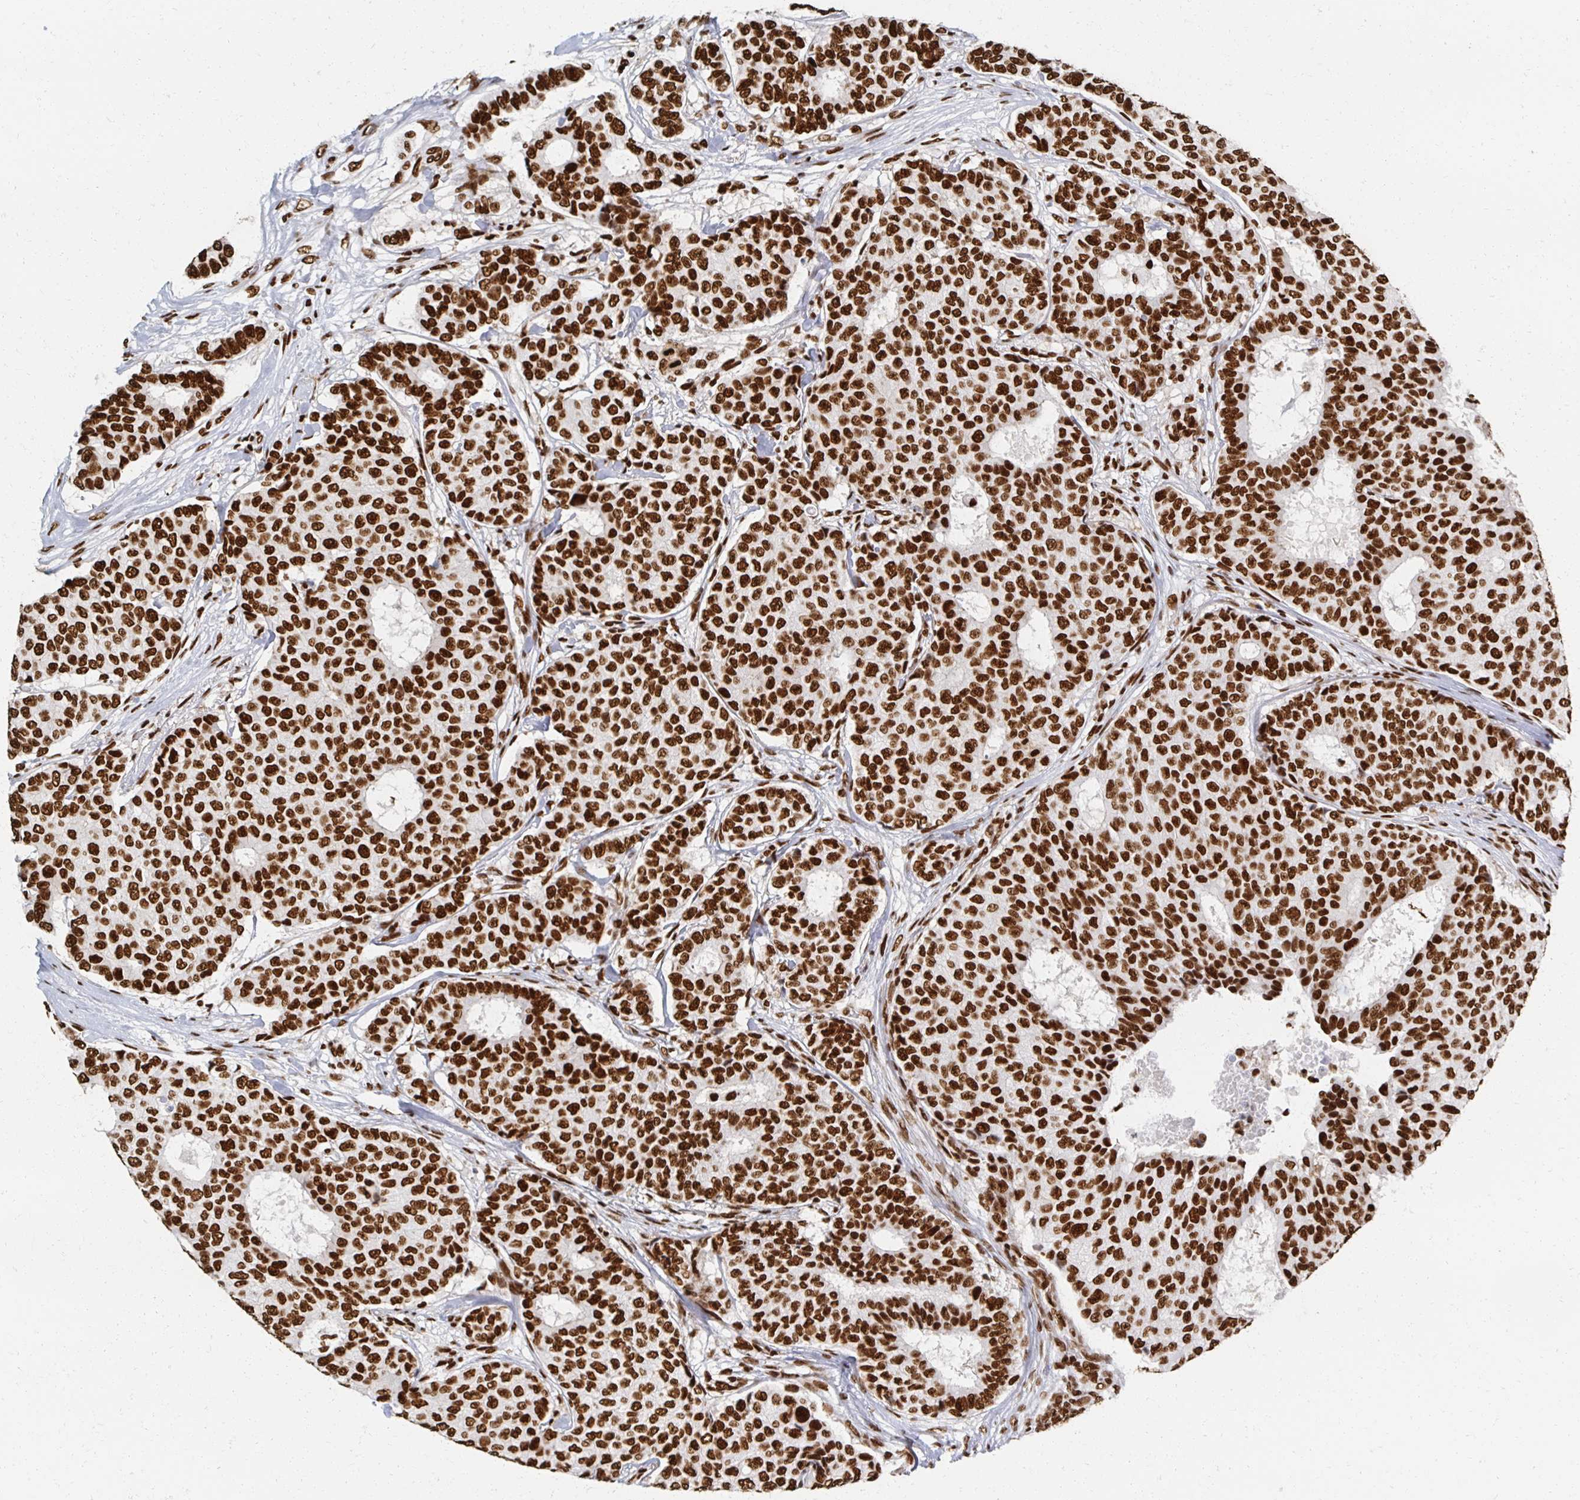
{"staining": {"intensity": "strong", "quantity": ">75%", "location": "nuclear"}, "tissue": "breast cancer", "cell_type": "Tumor cells", "image_type": "cancer", "snomed": [{"axis": "morphology", "description": "Duct carcinoma"}, {"axis": "topography", "description": "Breast"}], "caption": "This photomicrograph demonstrates IHC staining of intraductal carcinoma (breast), with high strong nuclear staining in approximately >75% of tumor cells.", "gene": "RBBP7", "patient": {"sex": "female", "age": 75}}